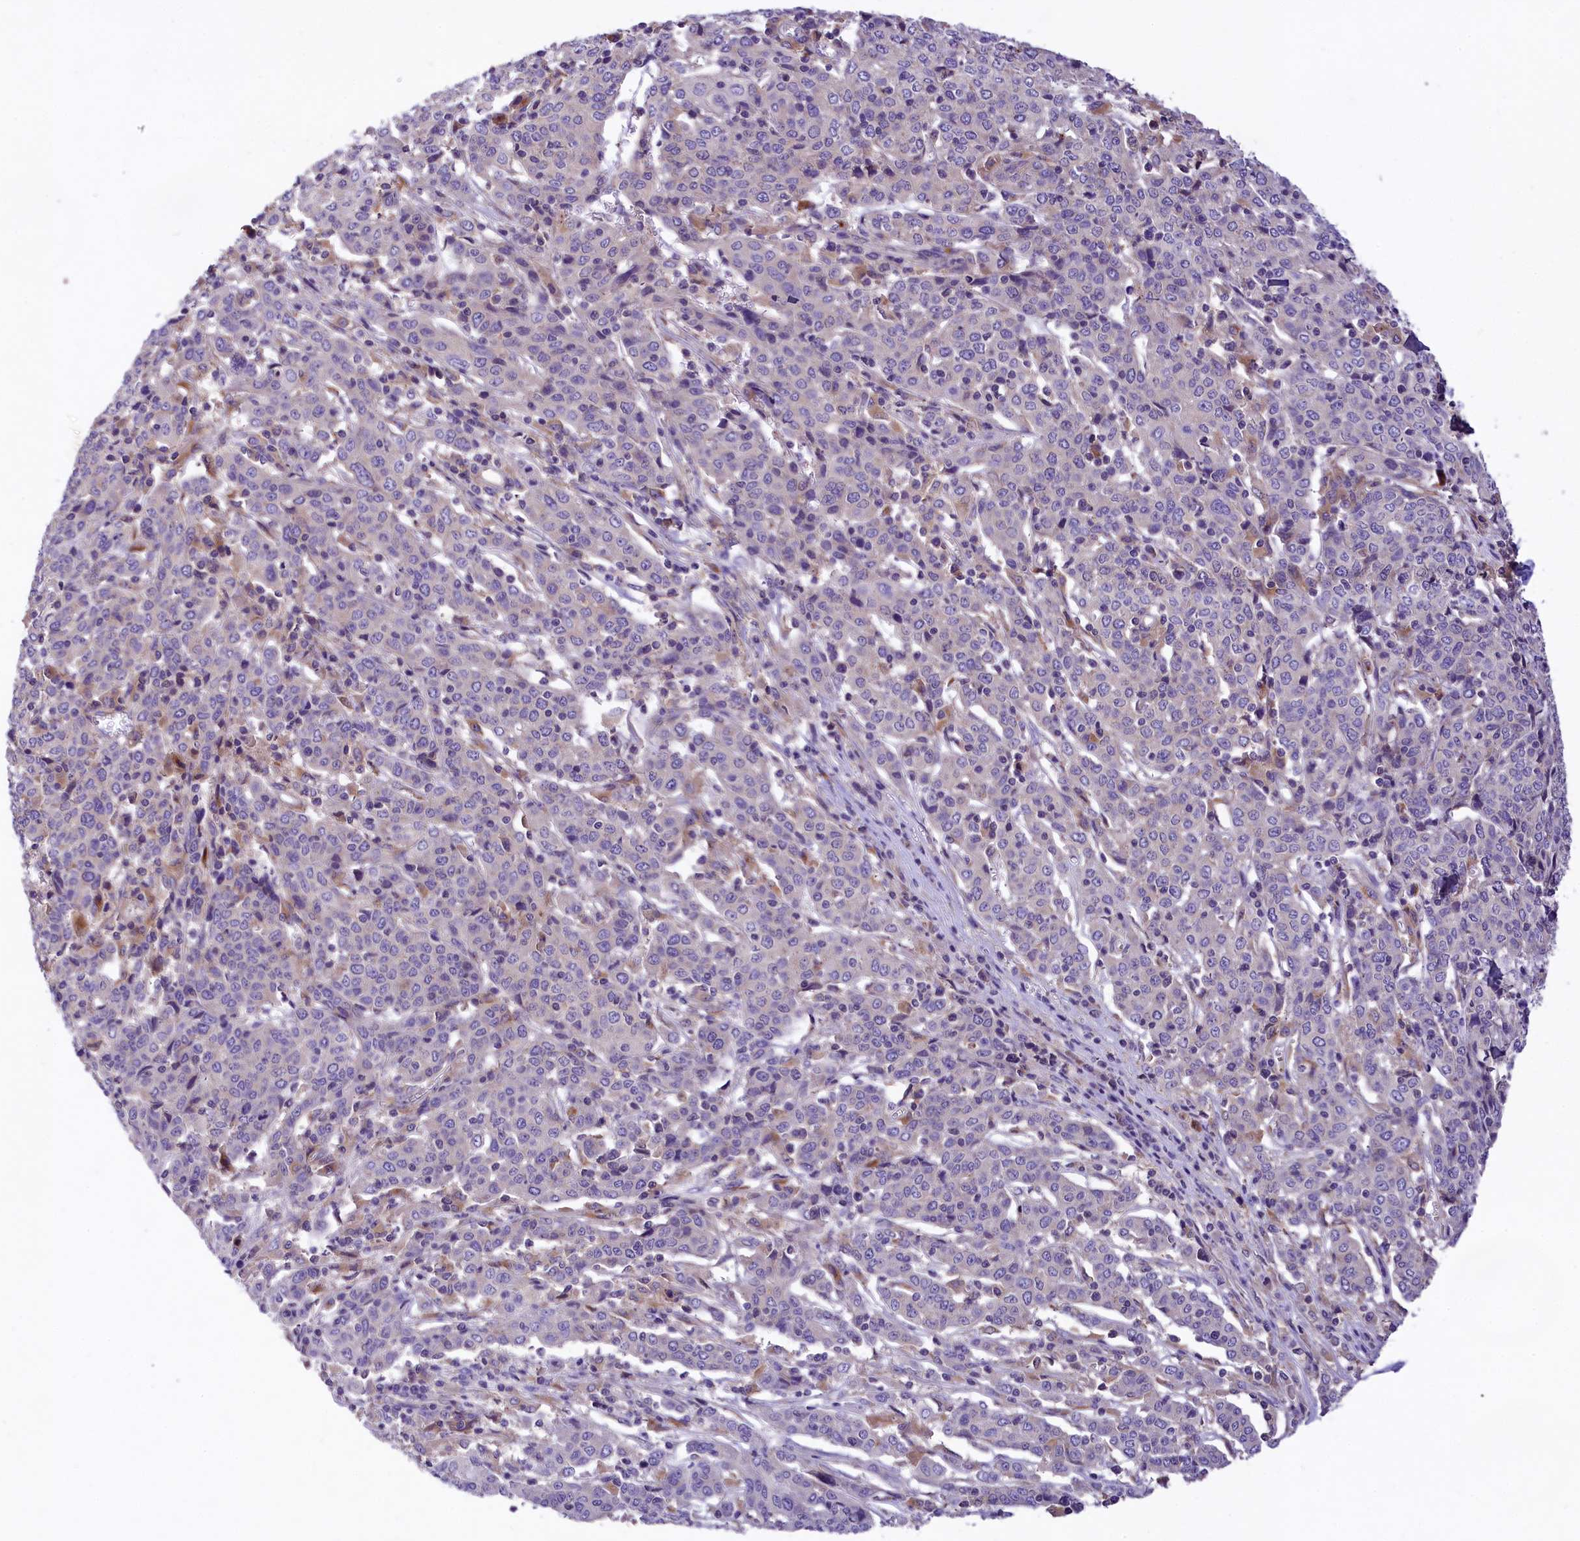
{"staining": {"intensity": "negative", "quantity": "none", "location": "none"}, "tissue": "cervical cancer", "cell_type": "Tumor cells", "image_type": "cancer", "snomed": [{"axis": "morphology", "description": "Squamous cell carcinoma, NOS"}, {"axis": "topography", "description": "Cervix"}], "caption": "Tumor cells are negative for protein expression in human squamous cell carcinoma (cervical).", "gene": "PEMT", "patient": {"sex": "female", "age": 67}}